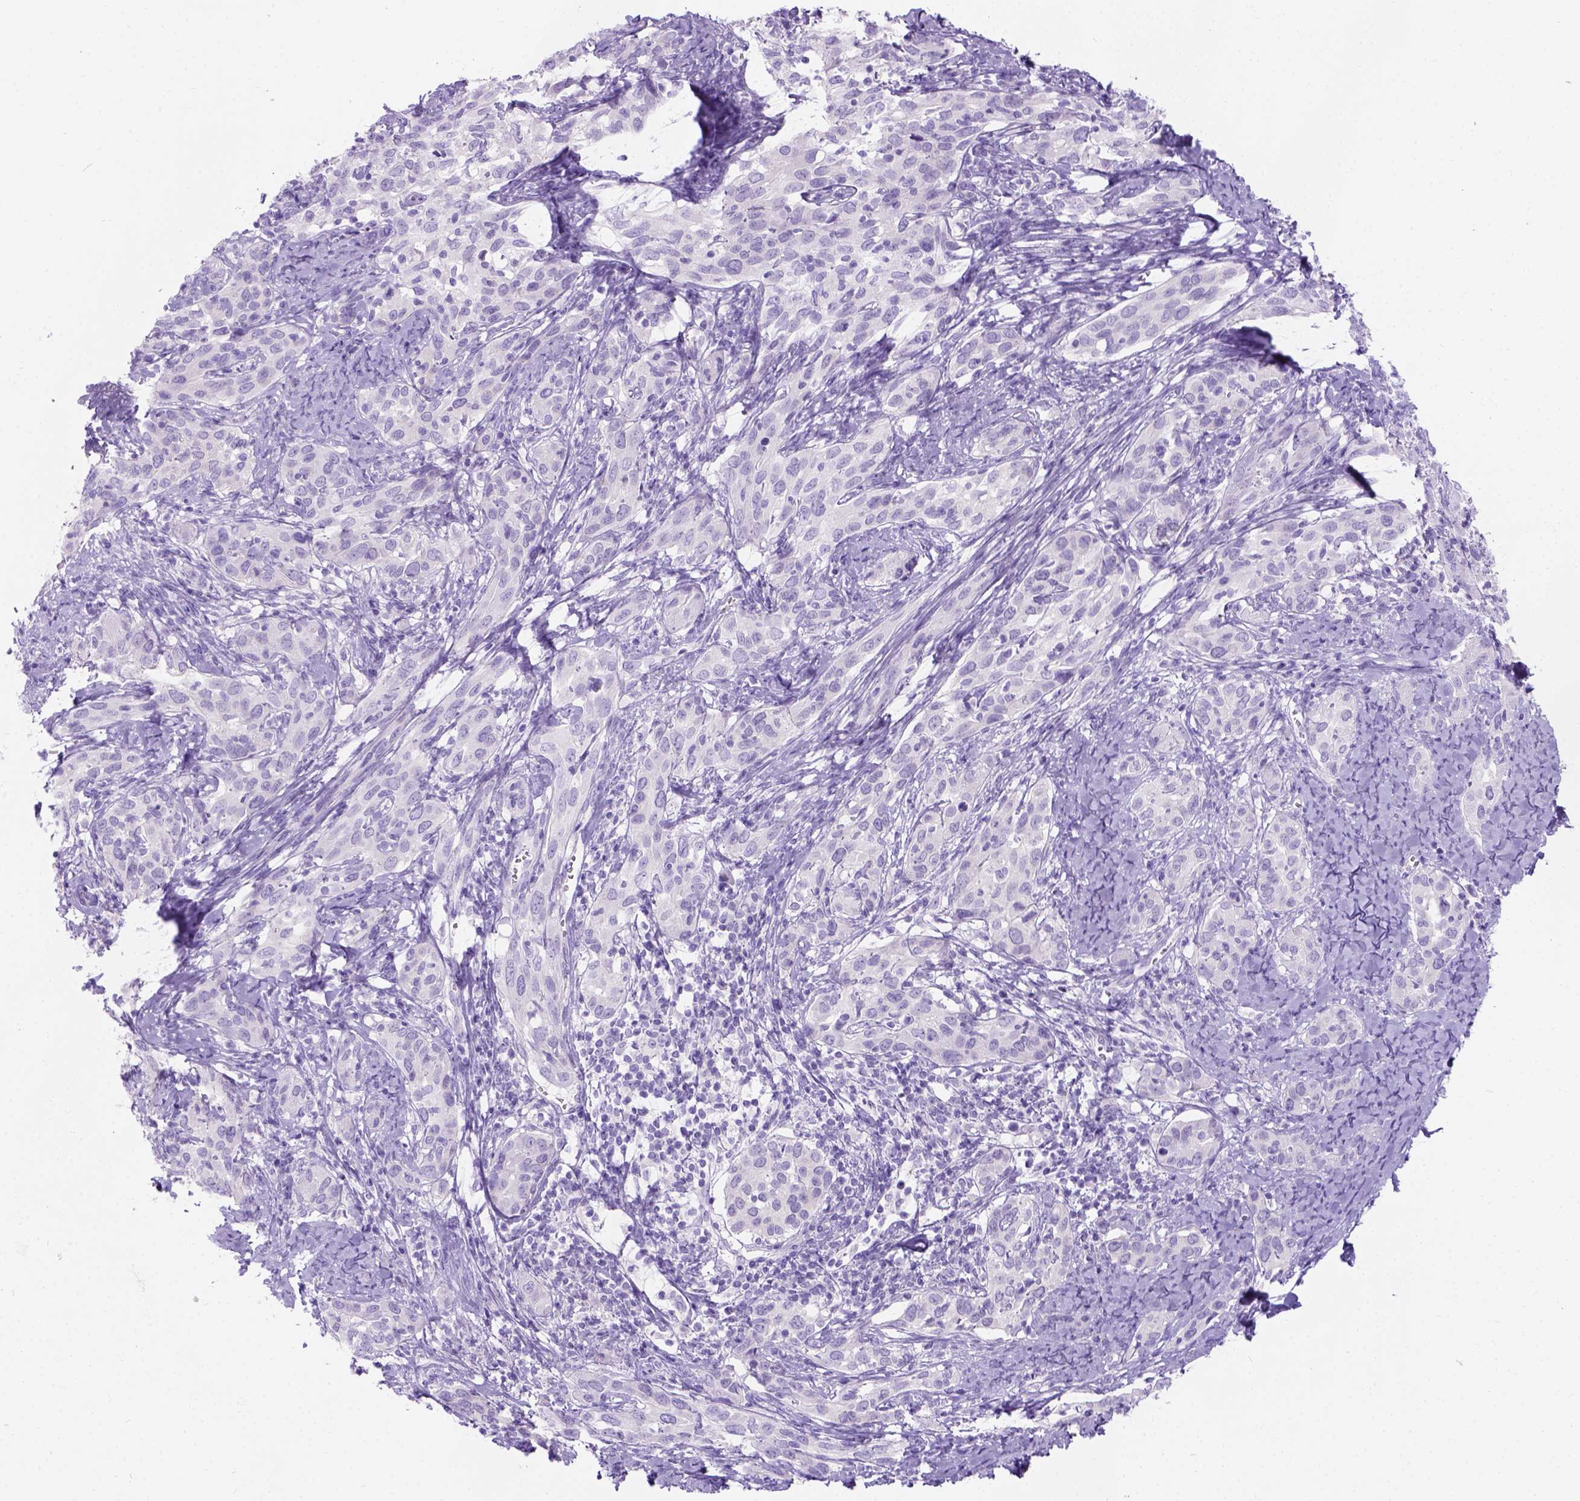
{"staining": {"intensity": "negative", "quantity": "none", "location": "none"}, "tissue": "cervical cancer", "cell_type": "Tumor cells", "image_type": "cancer", "snomed": [{"axis": "morphology", "description": "Squamous cell carcinoma, NOS"}, {"axis": "topography", "description": "Cervix"}], "caption": "A high-resolution histopathology image shows immunohistochemistry staining of cervical cancer, which exhibits no significant expression in tumor cells.", "gene": "C7orf57", "patient": {"sex": "female", "age": 51}}